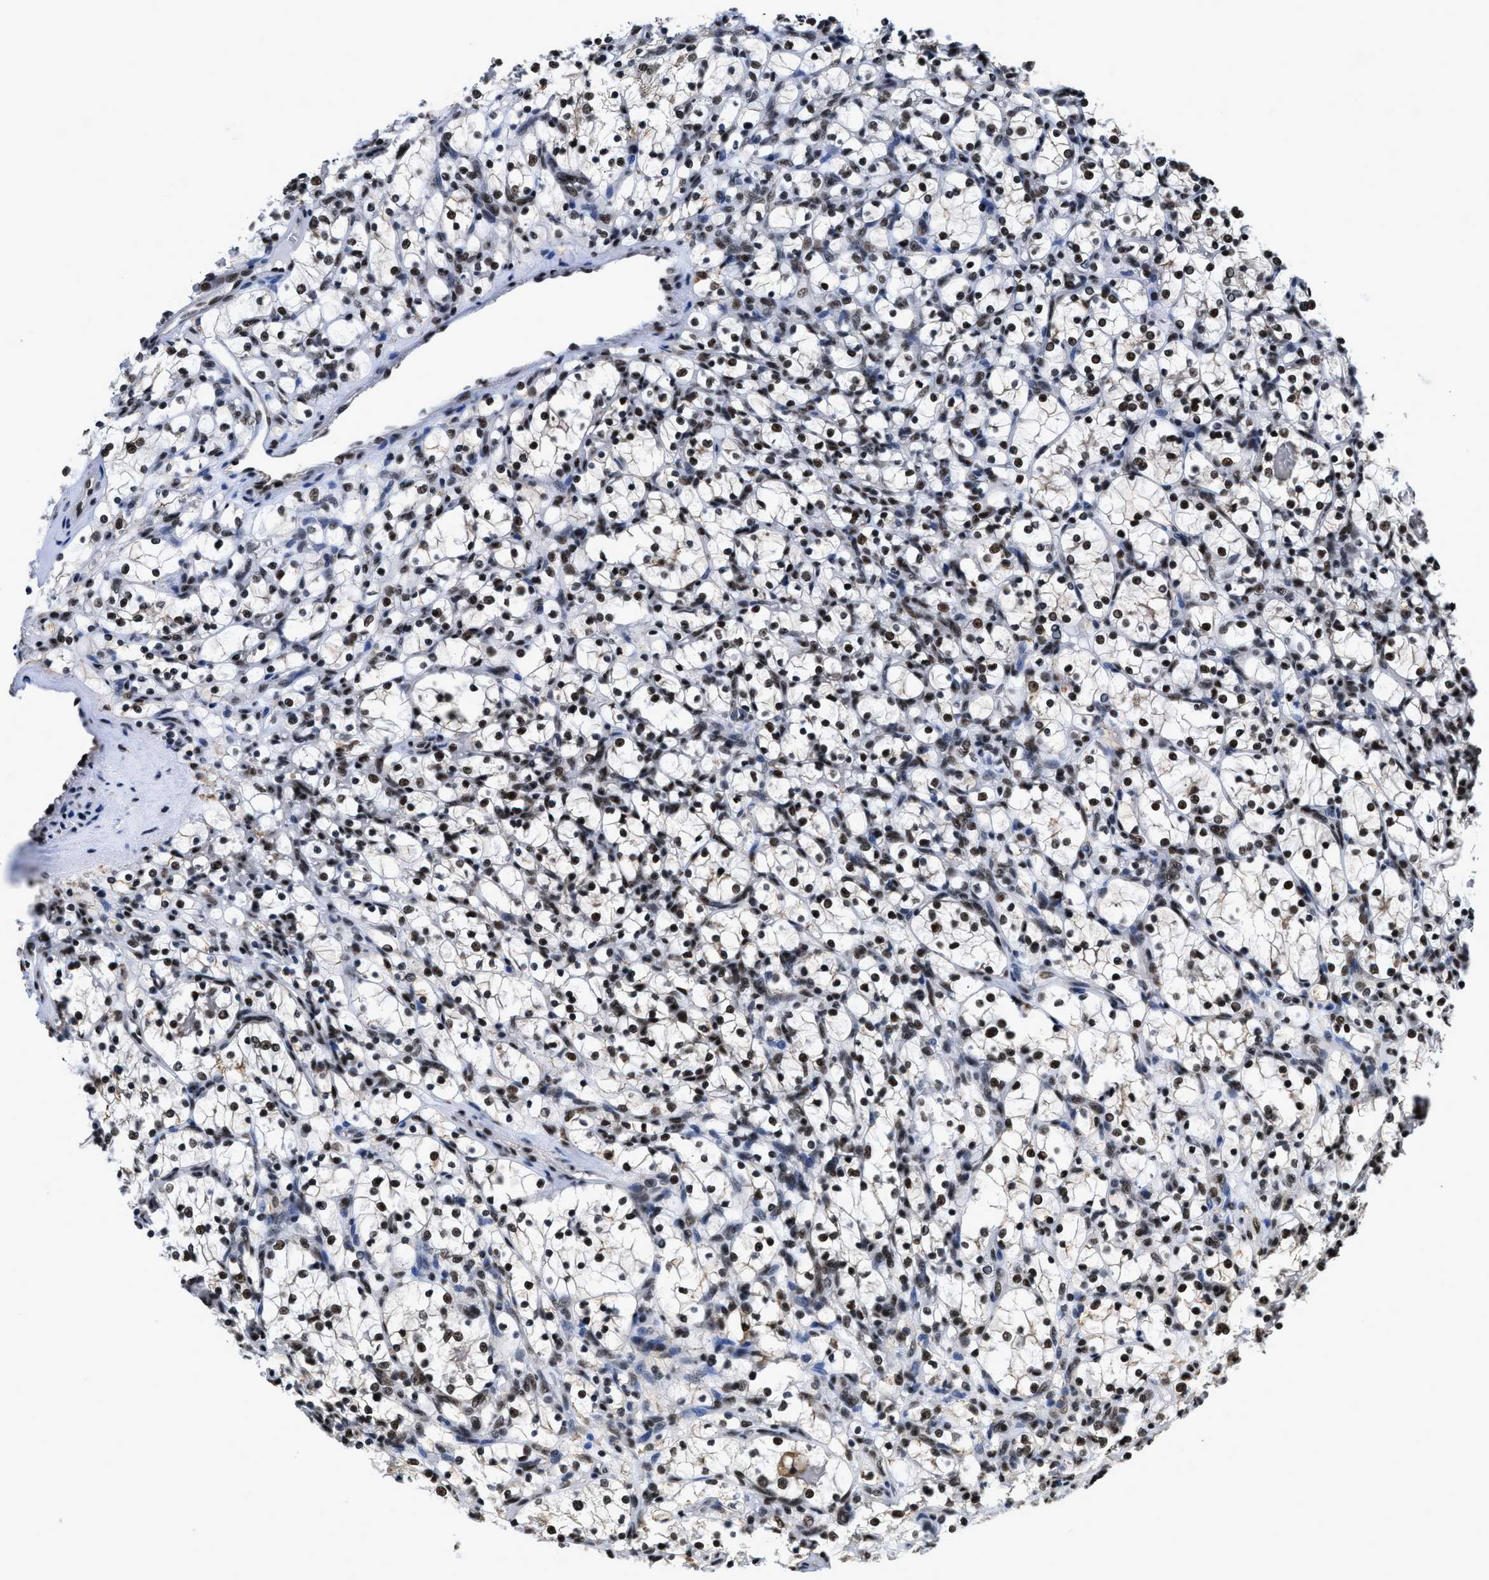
{"staining": {"intensity": "strong", "quantity": ">75%", "location": "nuclear"}, "tissue": "renal cancer", "cell_type": "Tumor cells", "image_type": "cancer", "snomed": [{"axis": "morphology", "description": "Adenocarcinoma, NOS"}, {"axis": "topography", "description": "Kidney"}], "caption": "Immunohistochemical staining of adenocarcinoma (renal) shows strong nuclear protein expression in about >75% of tumor cells.", "gene": "HNRNPH2", "patient": {"sex": "female", "age": 69}}